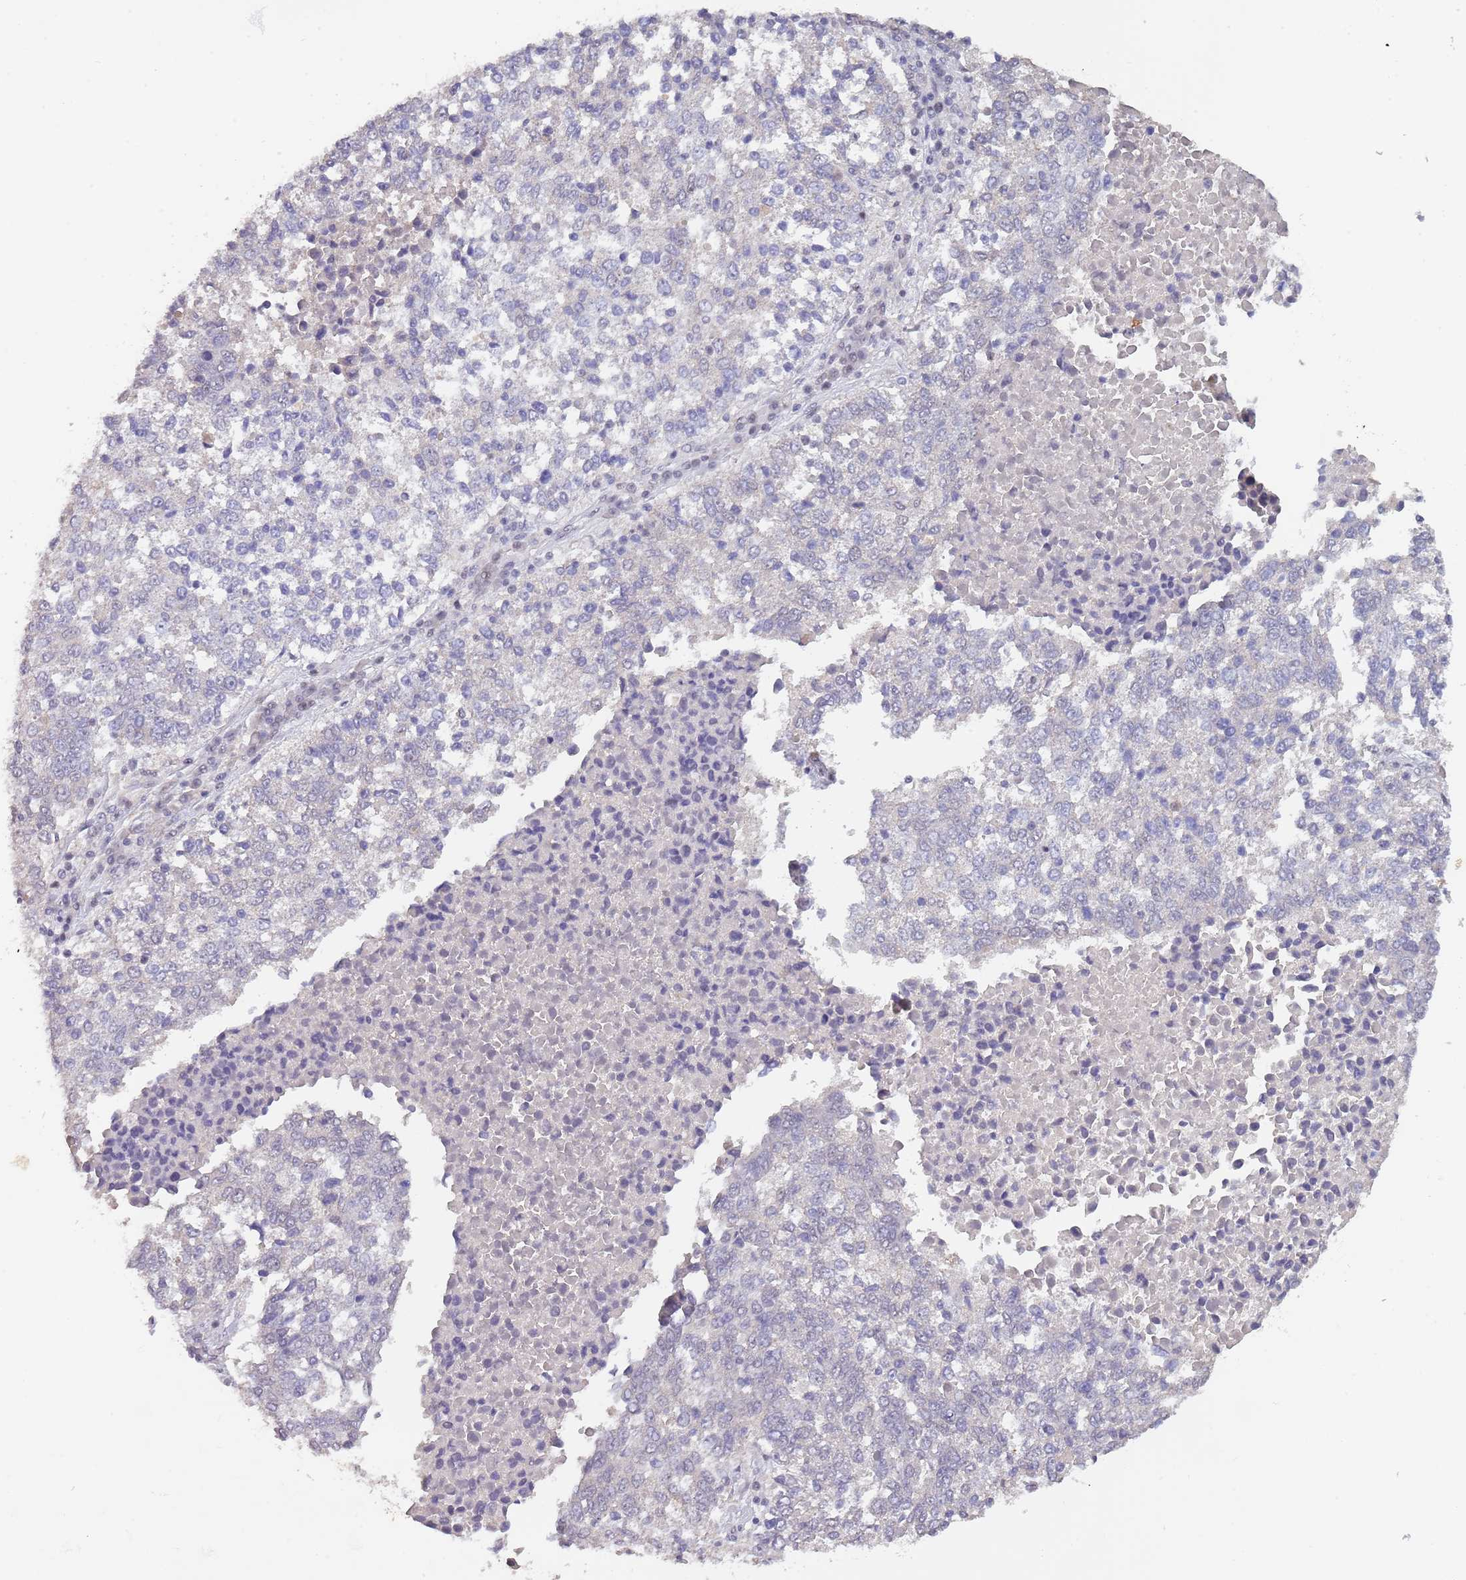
{"staining": {"intensity": "negative", "quantity": "none", "location": "none"}, "tissue": "lung cancer", "cell_type": "Tumor cells", "image_type": "cancer", "snomed": [{"axis": "morphology", "description": "Squamous cell carcinoma, NOS"}, {"axis": "topography", "description": "Lung"}], "caption": "Human lung cancer stained for a protein using immunohistochemistry demonstrates no staining in tumor cells.", "gene": "CIZ1", "patient": {"sex": "male", "age": 73}}